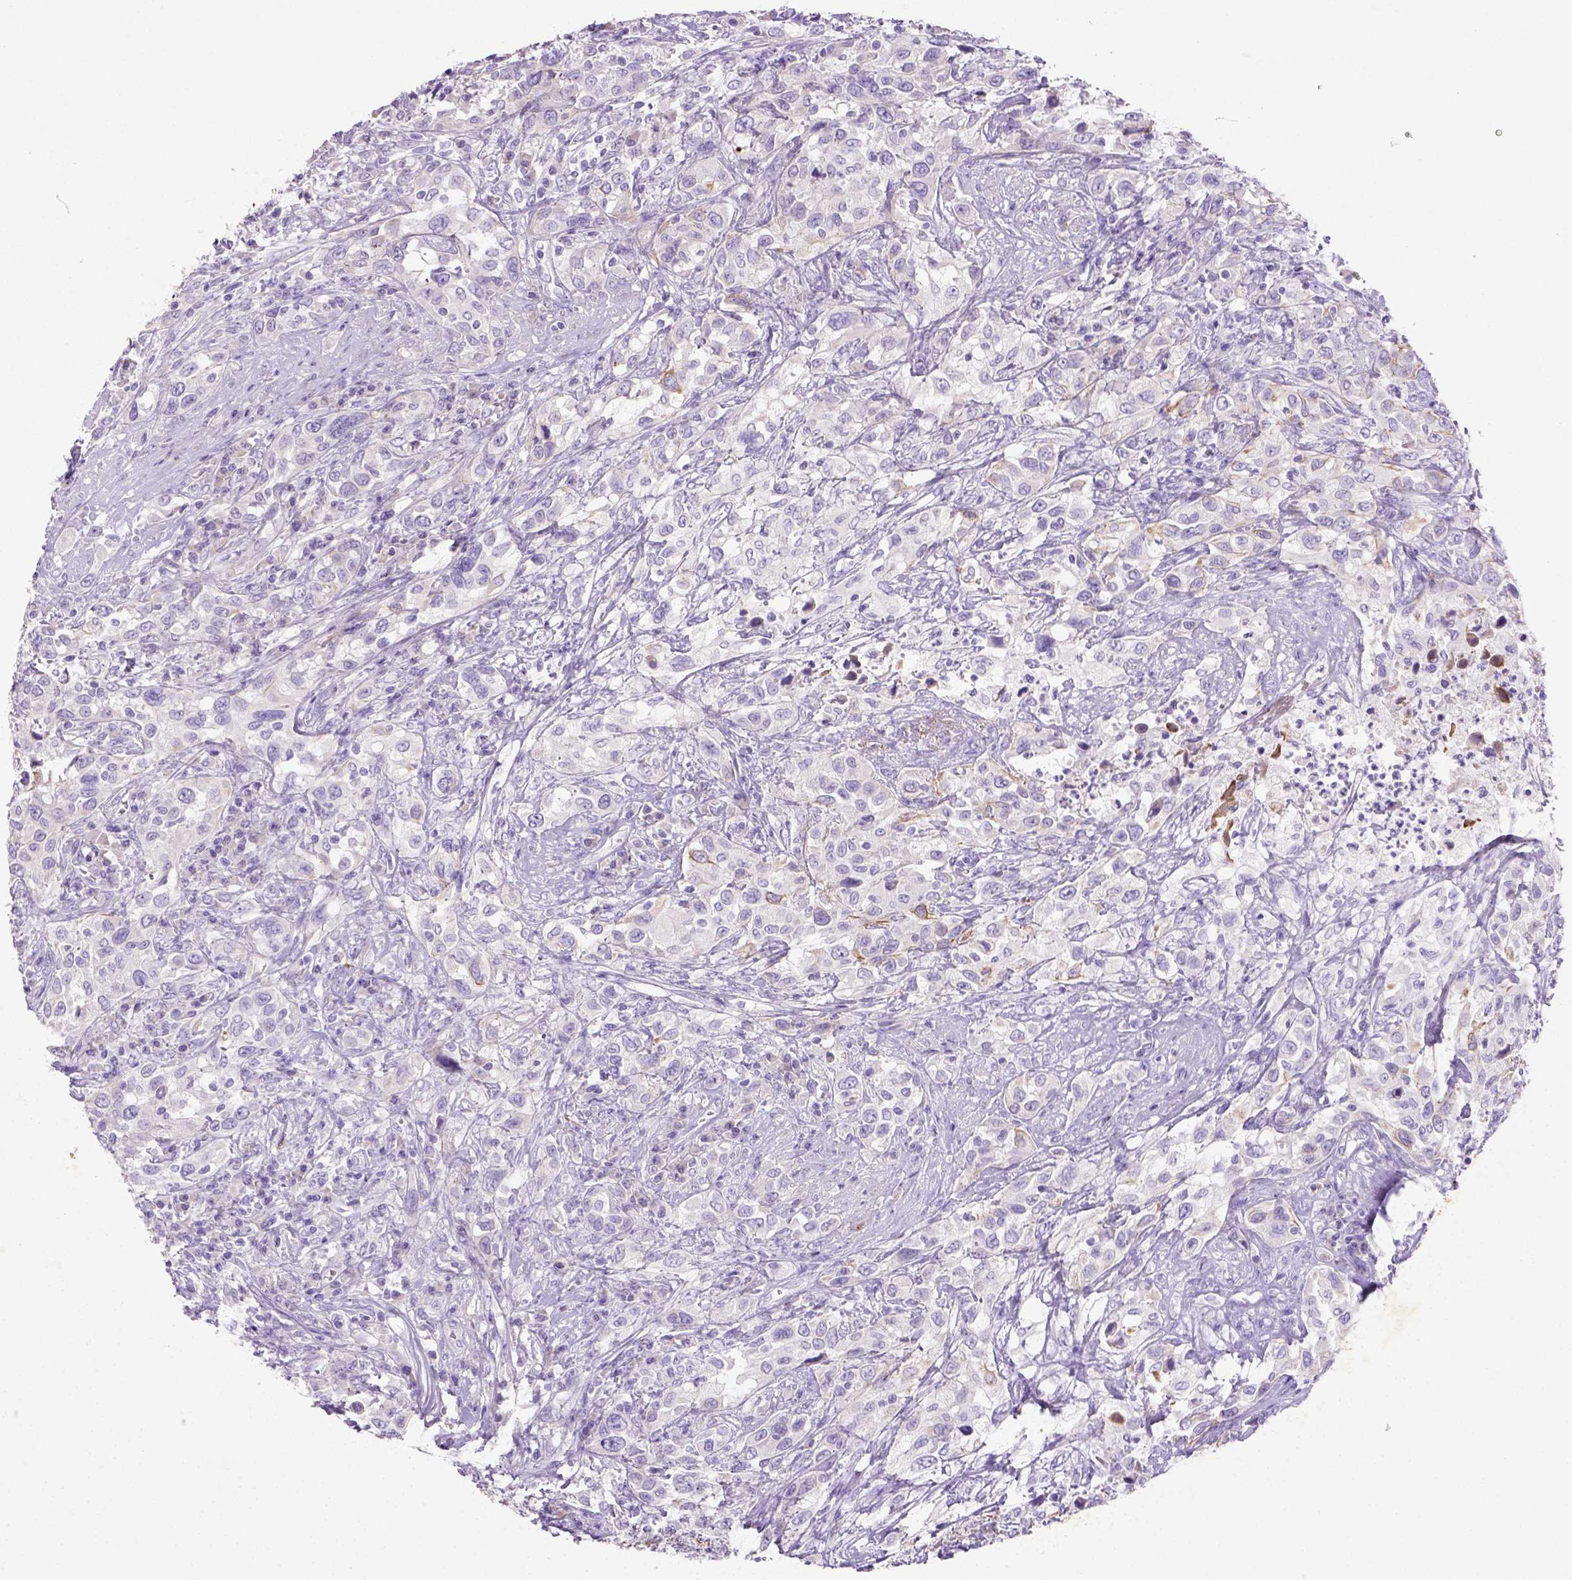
{"staining": {"intensity": "strong", "quantity": "<25%", "location": "cytoplasmic/membranous"}, "tissue": "urothelial cancer", "cell_type": "Tumor cells", "image_type": "cancer", "snomed": [{"axis": "morphology", "description": "Urothelial carcinoma, NOS"}, {"axis": "morphology", "description": "Urothelial carcinoma, High grade"}, {"axis": "topography", "description": "Urinary bladder"}], "caption": "This histopathology image demonstrates immunohistochemistry (IHC) staining of urothelial cancer, with medium strong cytoplasmic/membranous expression in approximately <25% of tumor cells.", "gene": "NUDT2", "patient": {"sex": "female", "age": 64}}